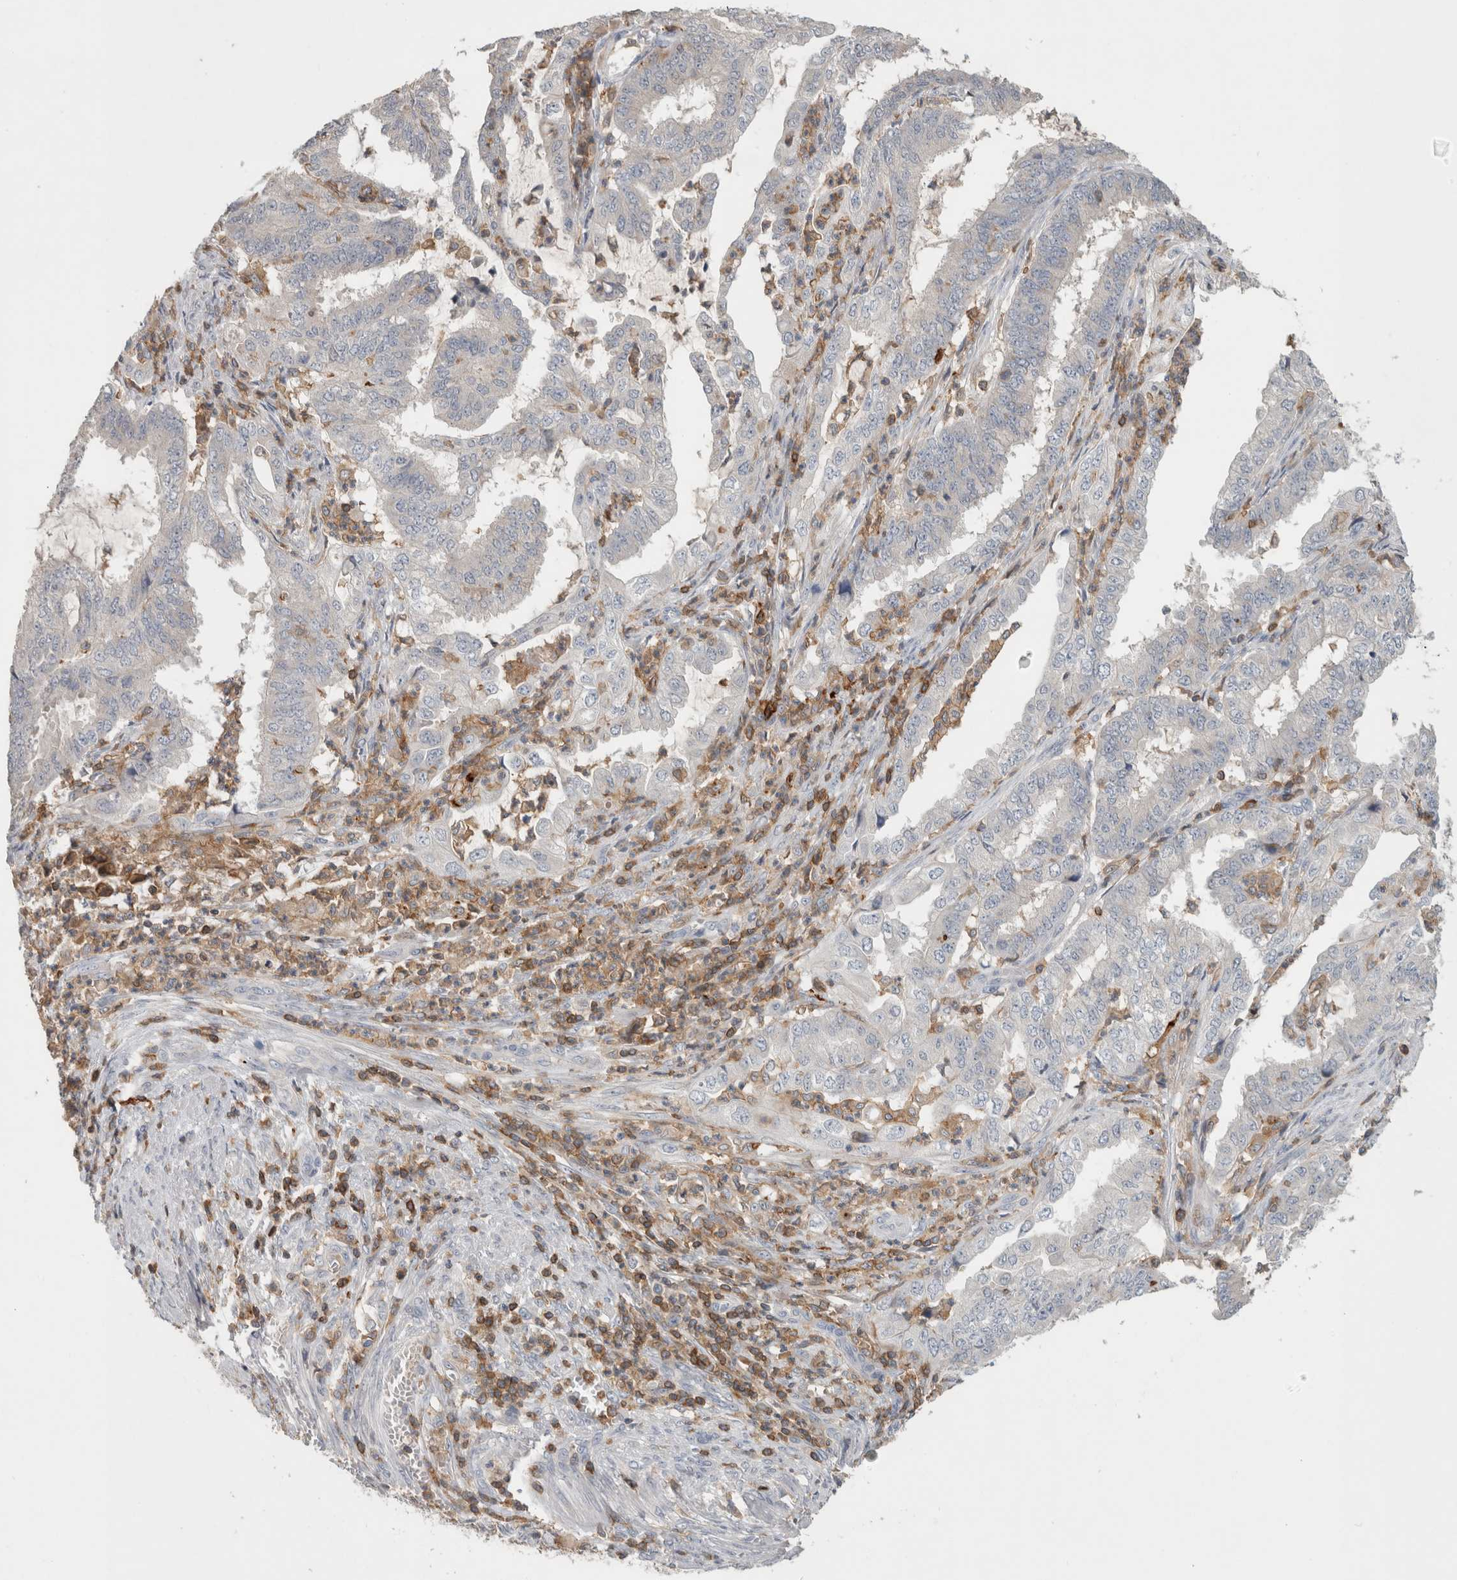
{"staining": {"intensity": "negative", "quantity": "none", "location": "none"}, "tissue": "endometrial cancer", "cell_type": "Tumor cells", "image_type": "cancer", "snomed": [{"axis": "morphology", "description": "Adenocarcinoma, NOS"}, {"axis": "topography", "description": "Endometrium"}], "caption": "Tumor cells show no significant protein positivity in endometrial adenocarcinoma.", "gene": "GFRA2", "patient": {"sex": "female", "age": 51}}